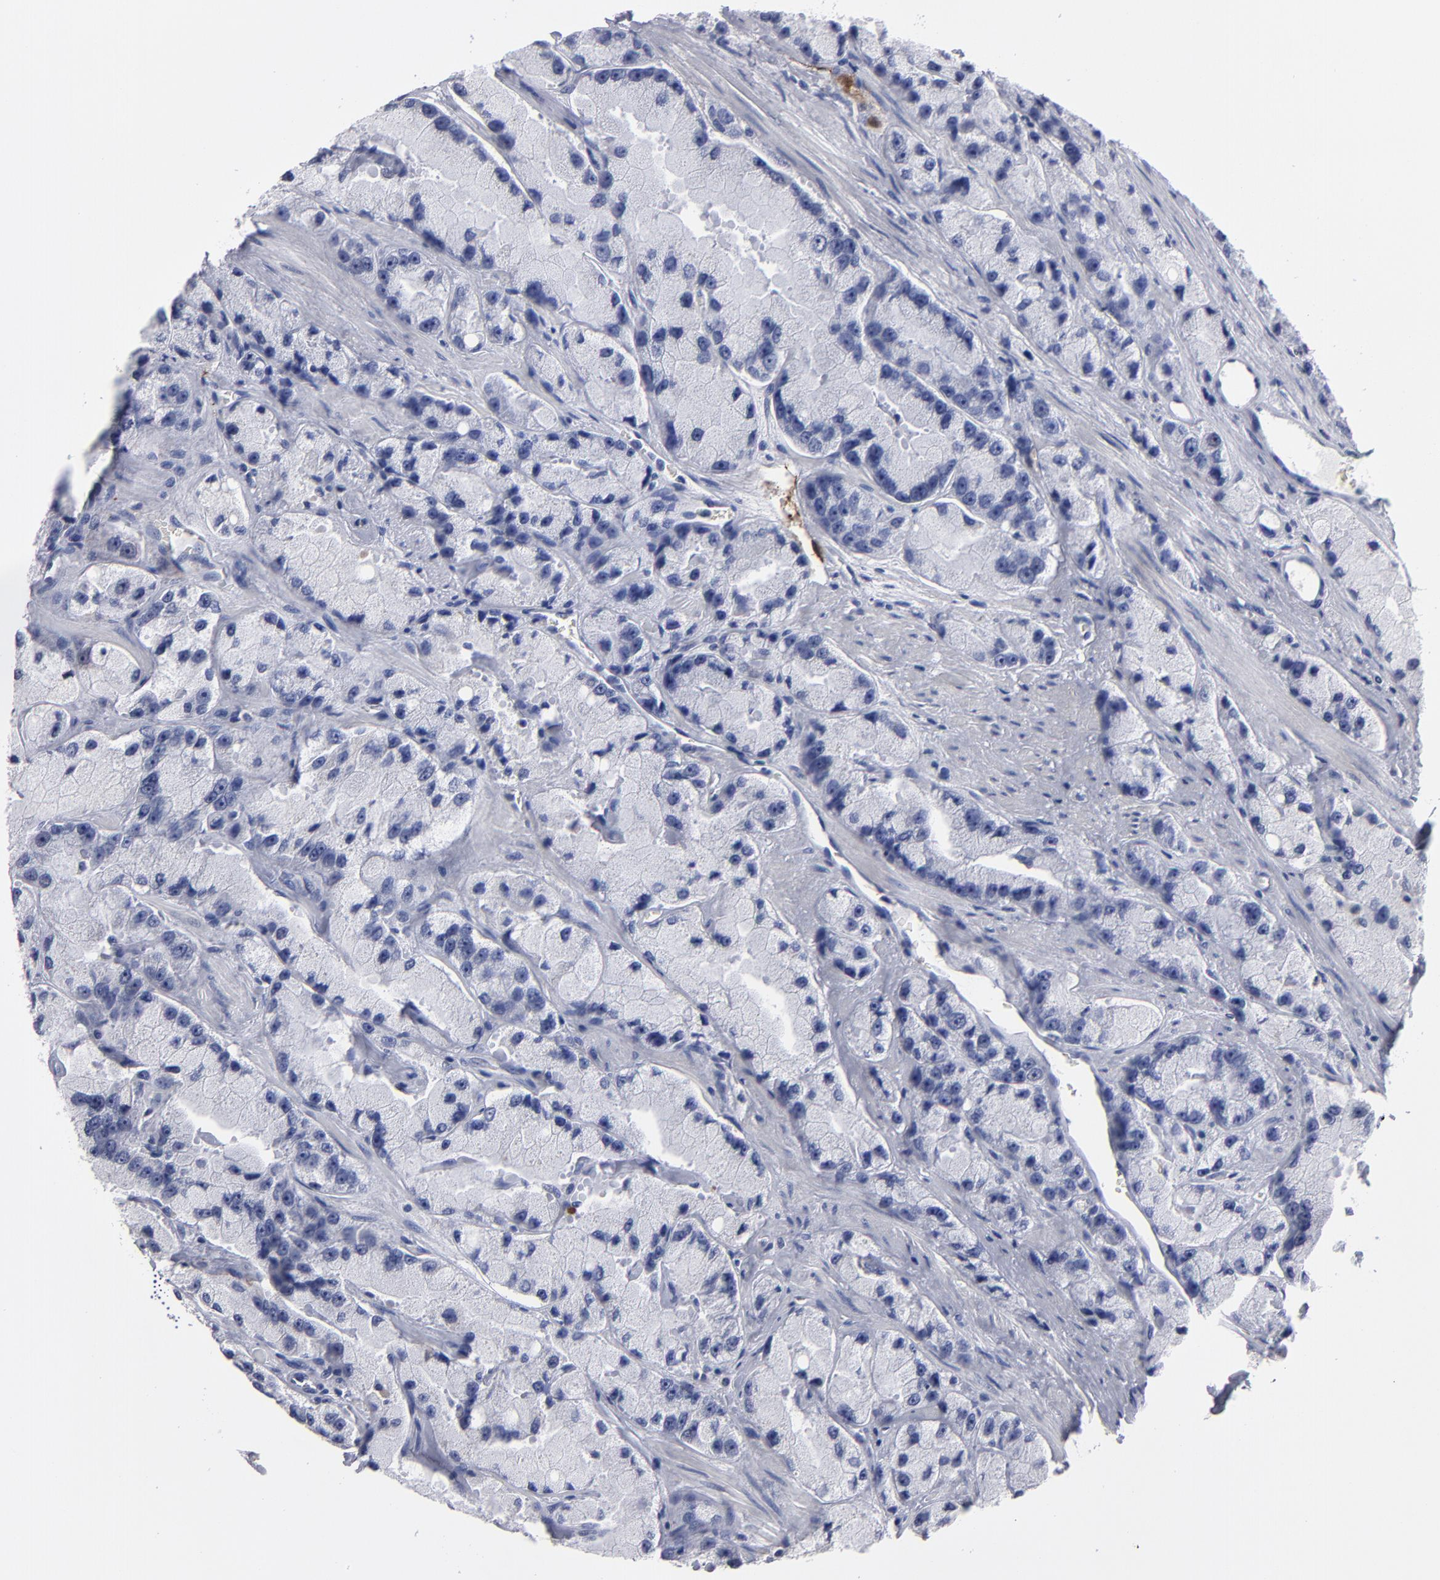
{"staining": {"intensity": "negative", "quantity": "none", "location": "none"}, "tissue": "prostate cancer", "cell_type": "Tumor cells", "image_type": "cancer", "snomed": [{"axis": "morphology", "description": "Adenocarcinoma, High grade"}, {"axis": "topography", "description": "Prostate"}], "caption": "Immunohistochemical staining of human prostate cancer (adenocarcinoma (high-grade)) reveals no significant positivity in tumor cells. (DAB immunohistochemistry (IHC), high magnification).", "gene": "FABP4", "patient": {"sex": "male", "age": 58}}